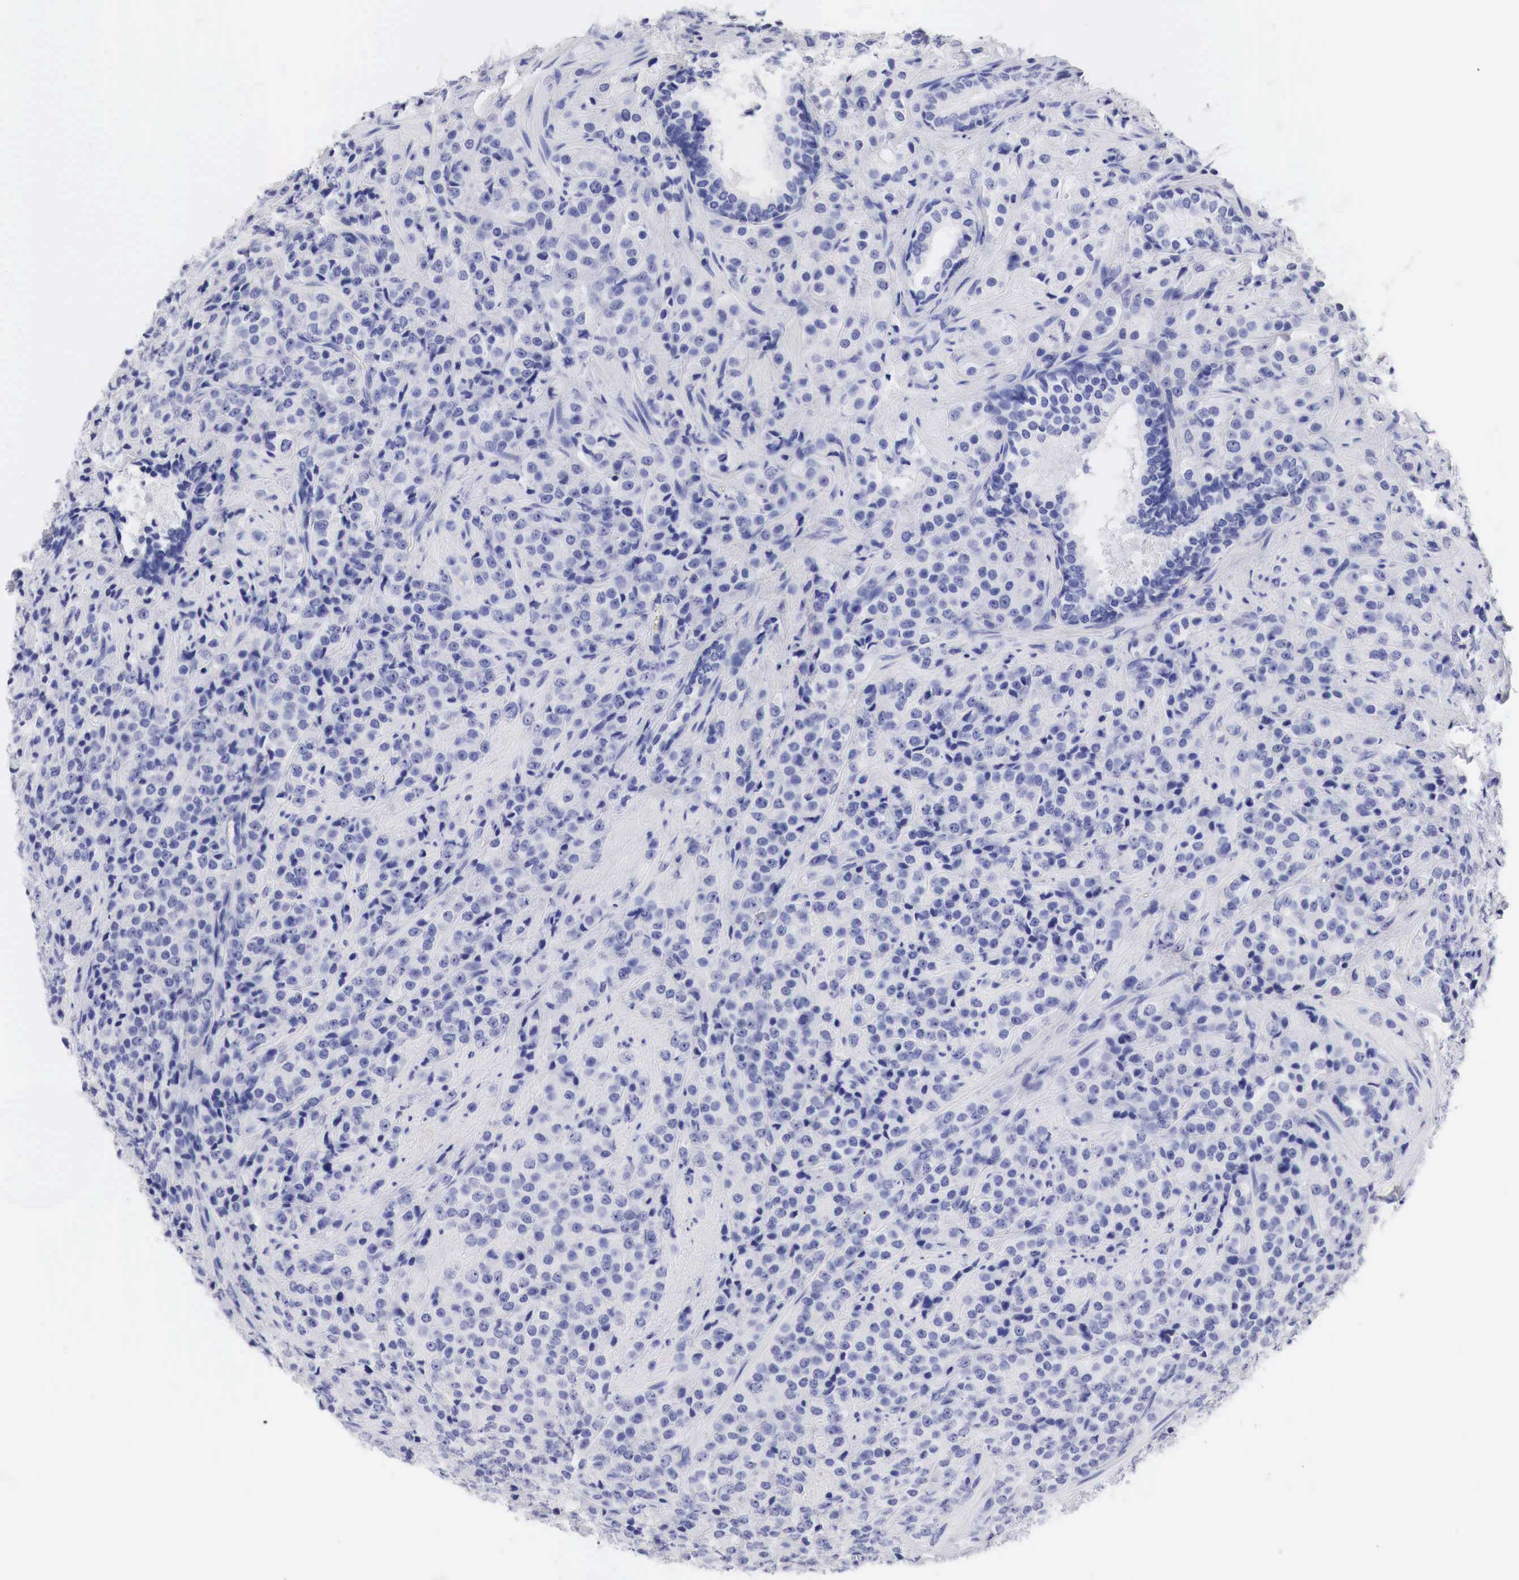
{"staining": {"intensity": "negative", "quantity": "none", "location": "none"}, "tissue": "prostate cancer", "cell_type": "Tumor cells", "image_type": "cancer", "snomed": [{"axis": "morphology", "description": "Adenocarcinoma, Medium grade"}, {"axis": "topography", "description": "Prostate"}], "caption": "This is an immunohistochemistry (IHC) histopathology image of prostate cancer. There is no staining in tumor cells.", "gene": "TYR", "patient": {"sex": "male", "age": 70}}